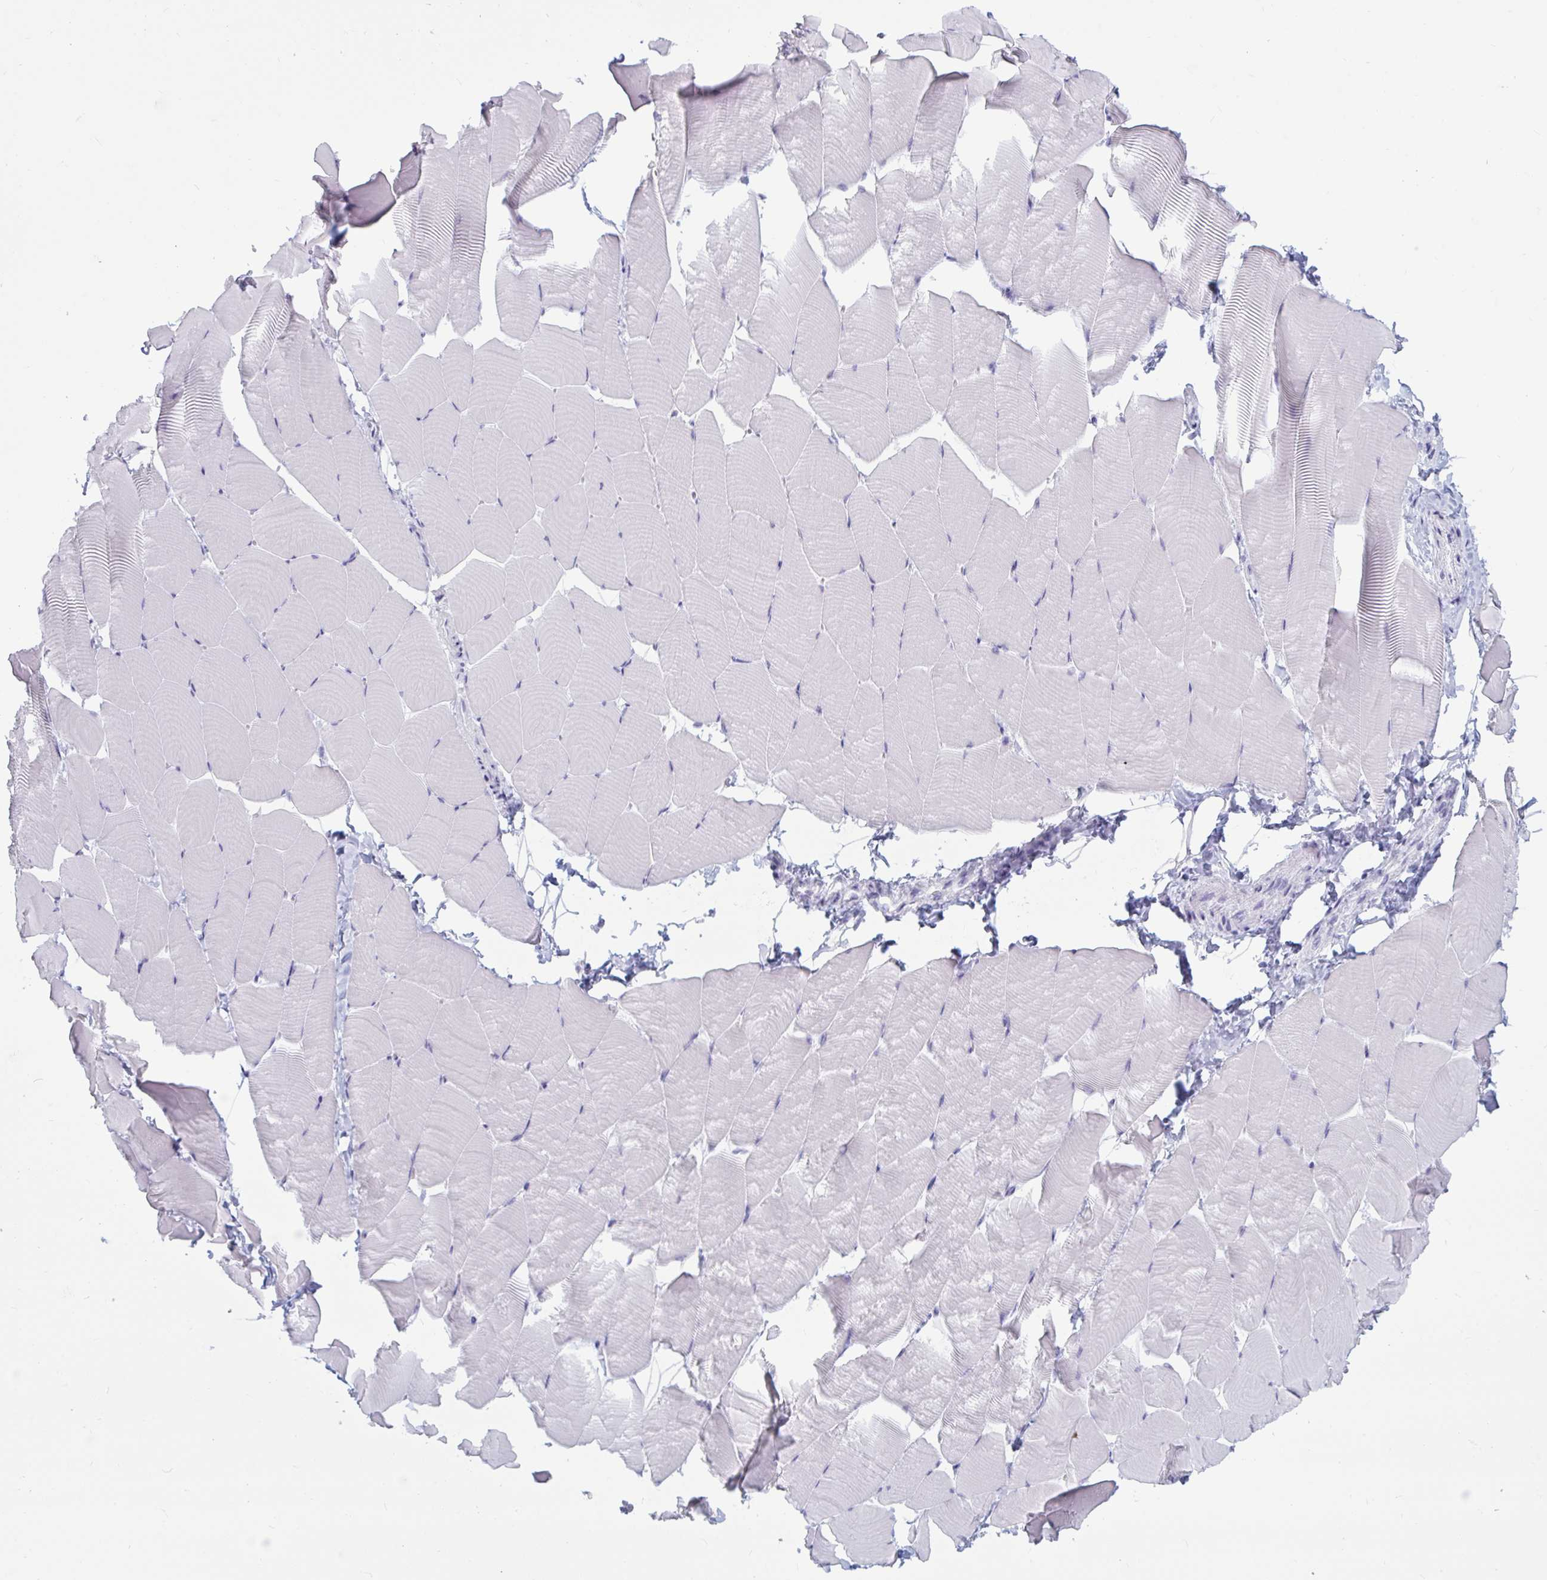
{"staining": {"intensity": "negative", "quantity": "none", "location": "none"}, "tissue": "skeletal muscle", "cell_type": "Myocytes", "image_type": "normal", "snomed": [{"axis": "morphology", "description": "Normal tissue, NOS"}, {"axis": "topography", "description": "Skeletal muscle"}], "caption": "Immunohistochemistry (IHC) image of unremarkable human skeletal muscle stained for a protein (brown), which exhibits no staining in myocytes. Brightfield microscopy of immunohistochemistry stained with DAB (3,3'-diaminobenzidine) (brown) and hematoxylin (blue), captured at high magnification.", "gene": "BBS10", "patient": {"sex": "male", "age": 25}}